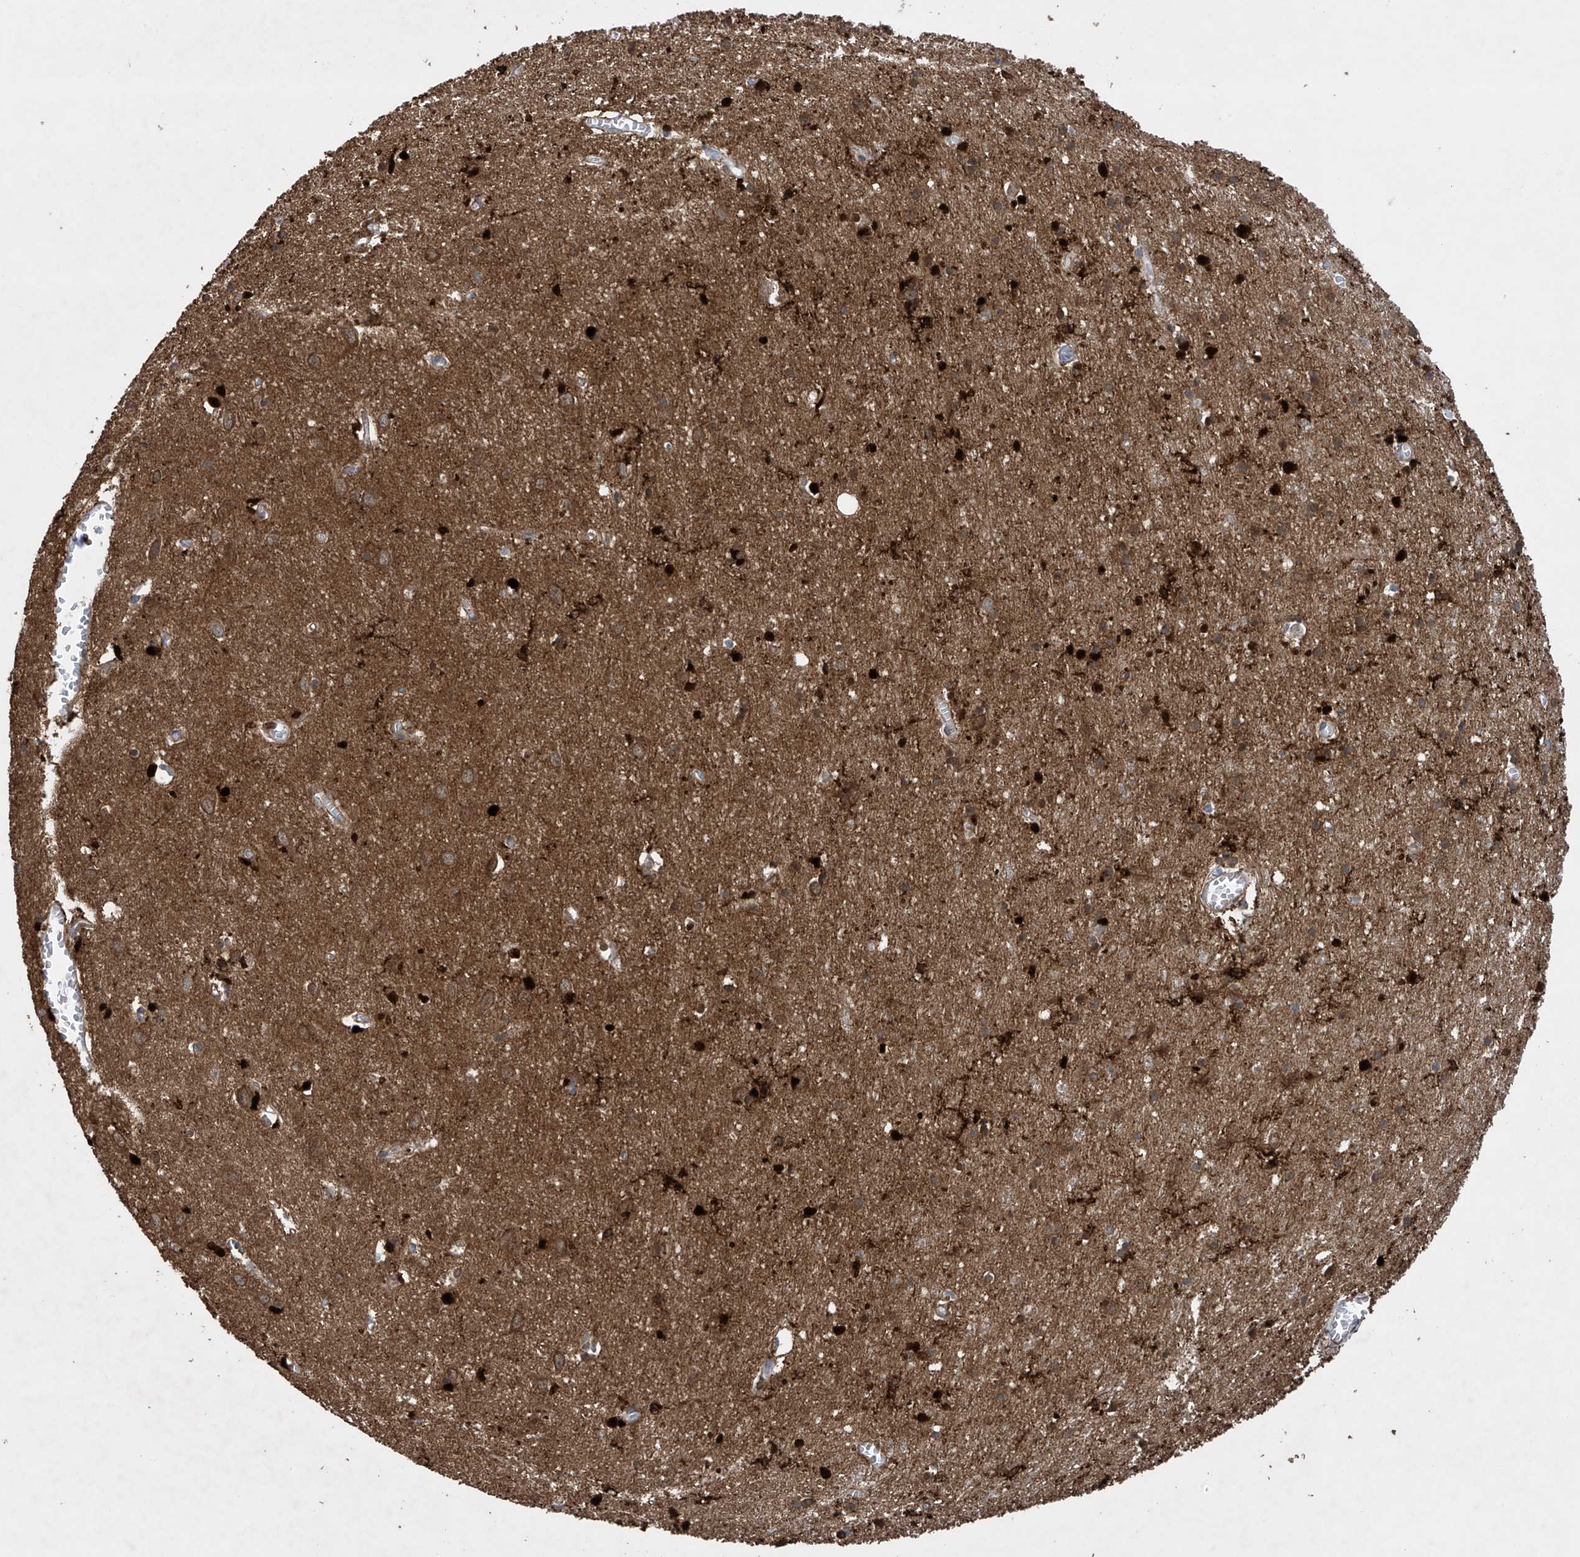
{"staining": {"intensity": "negative", "quantity": "none", "location": "none"}, "tissue": "cerebral cortex", "cell_type": "Endothelial cells", "image_type": "normal", "snomed": [{"axis": "morphology", "description": "Normal tissue, NOS"}, {"axis": "topography", "description": "Cerebral cortex"}], "caption": "Immunohistochemistry histopathology image of unremarkable cerebral cortex: cerebral cortex stained with DAB demonstrates no significant protein expression in endothelial cells. (IHC, brightfield microscopy, high magnification).", "gene": "PHACTR2", "patient": {"sex": "female", "age": 64}}